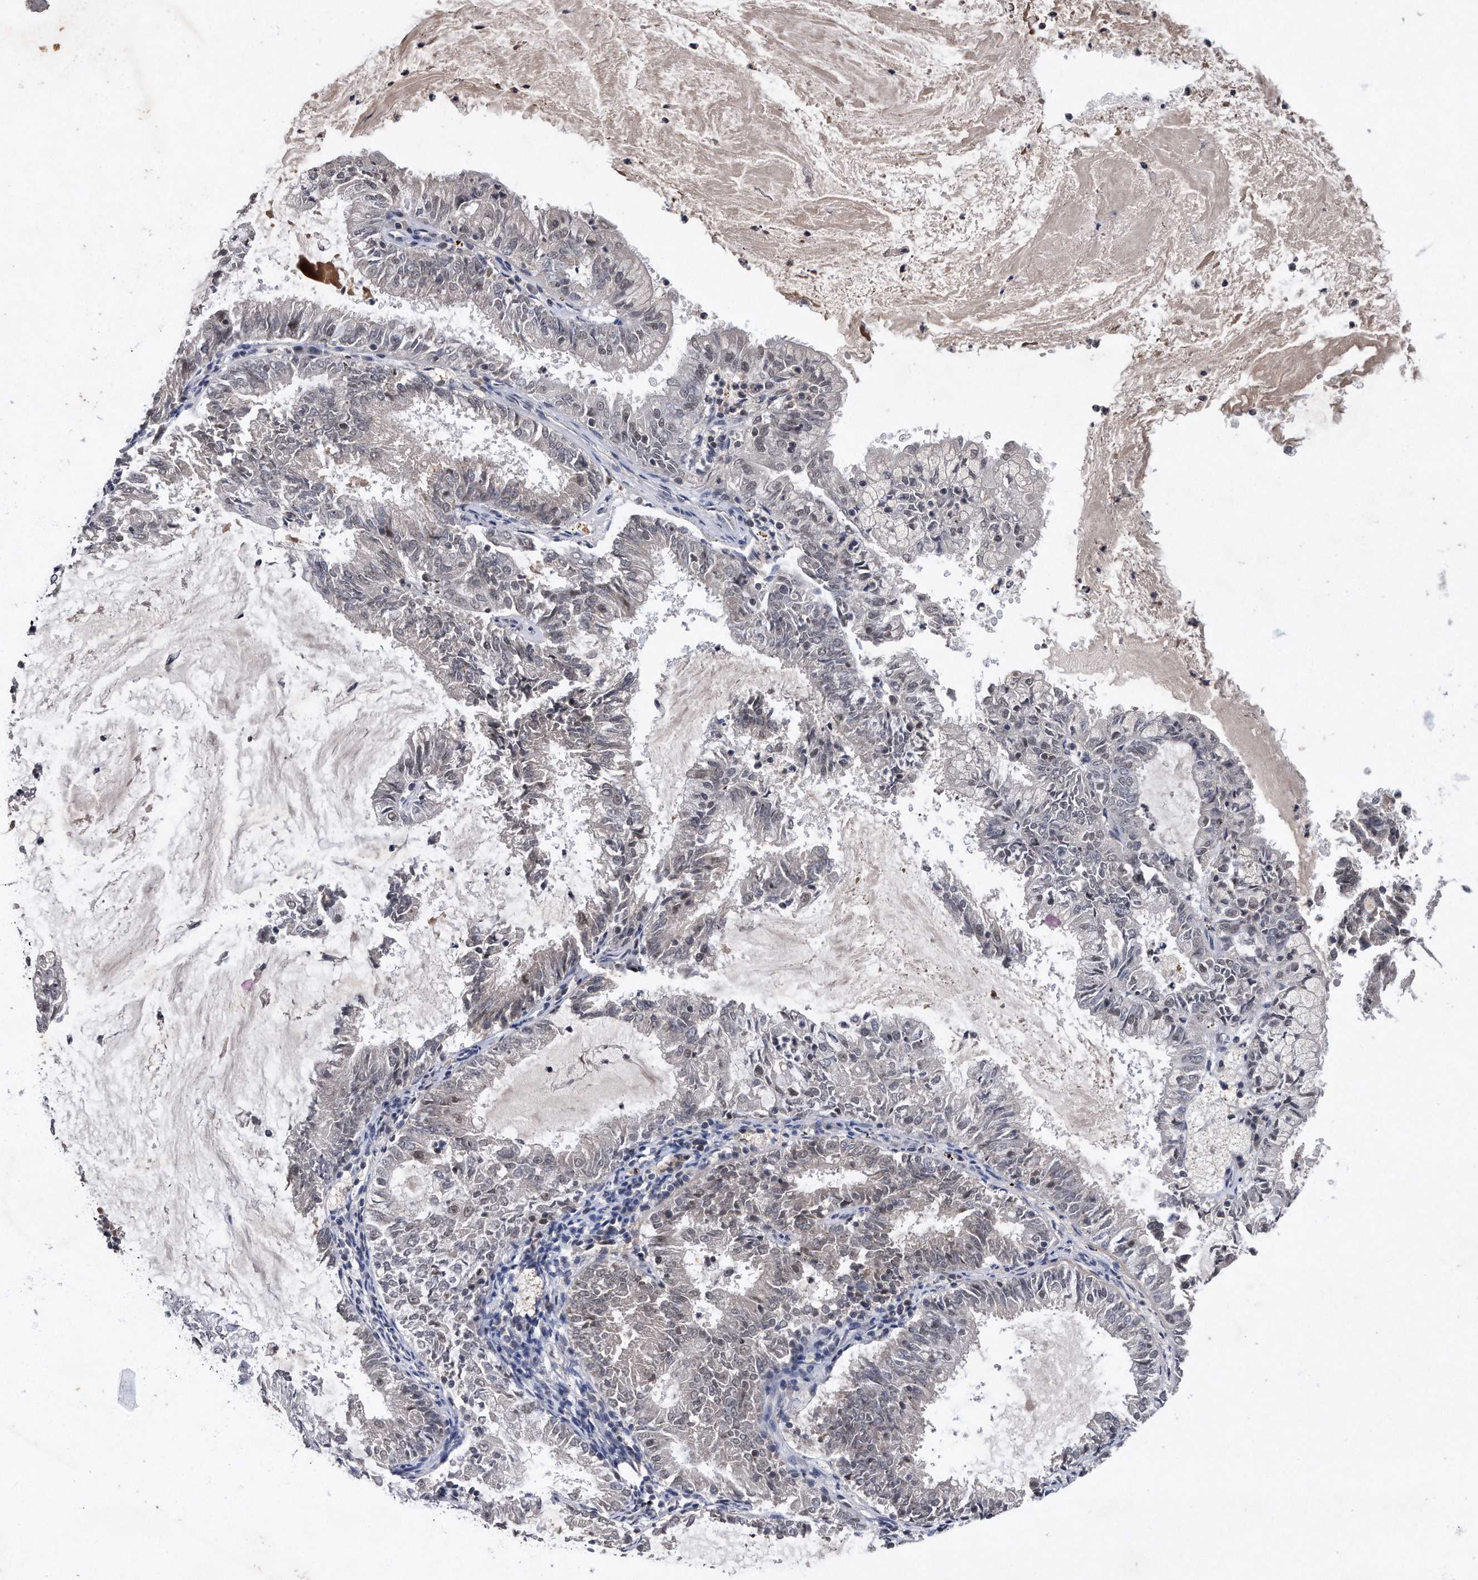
{"staining": {"intensity": "weak", "quantity": "<25%", "location": "nuclear"}, "tissue": "endometrial cancer", "cell_type": "Tumor cells", "image_type": "cancer", "snomed": [{"axis": "morphology", "description": "Adenocarcinoma, NOS"}, {"axis": "topography", "description": "Endometrium"}], "caption": "Human endometrial cancer (adenocarcinoma) stained for a protein using immunohistochemistry reveals no positivity in tumor cells.", "gene": "VIRMA", "patient": {"sex": "female", "age": 57}}